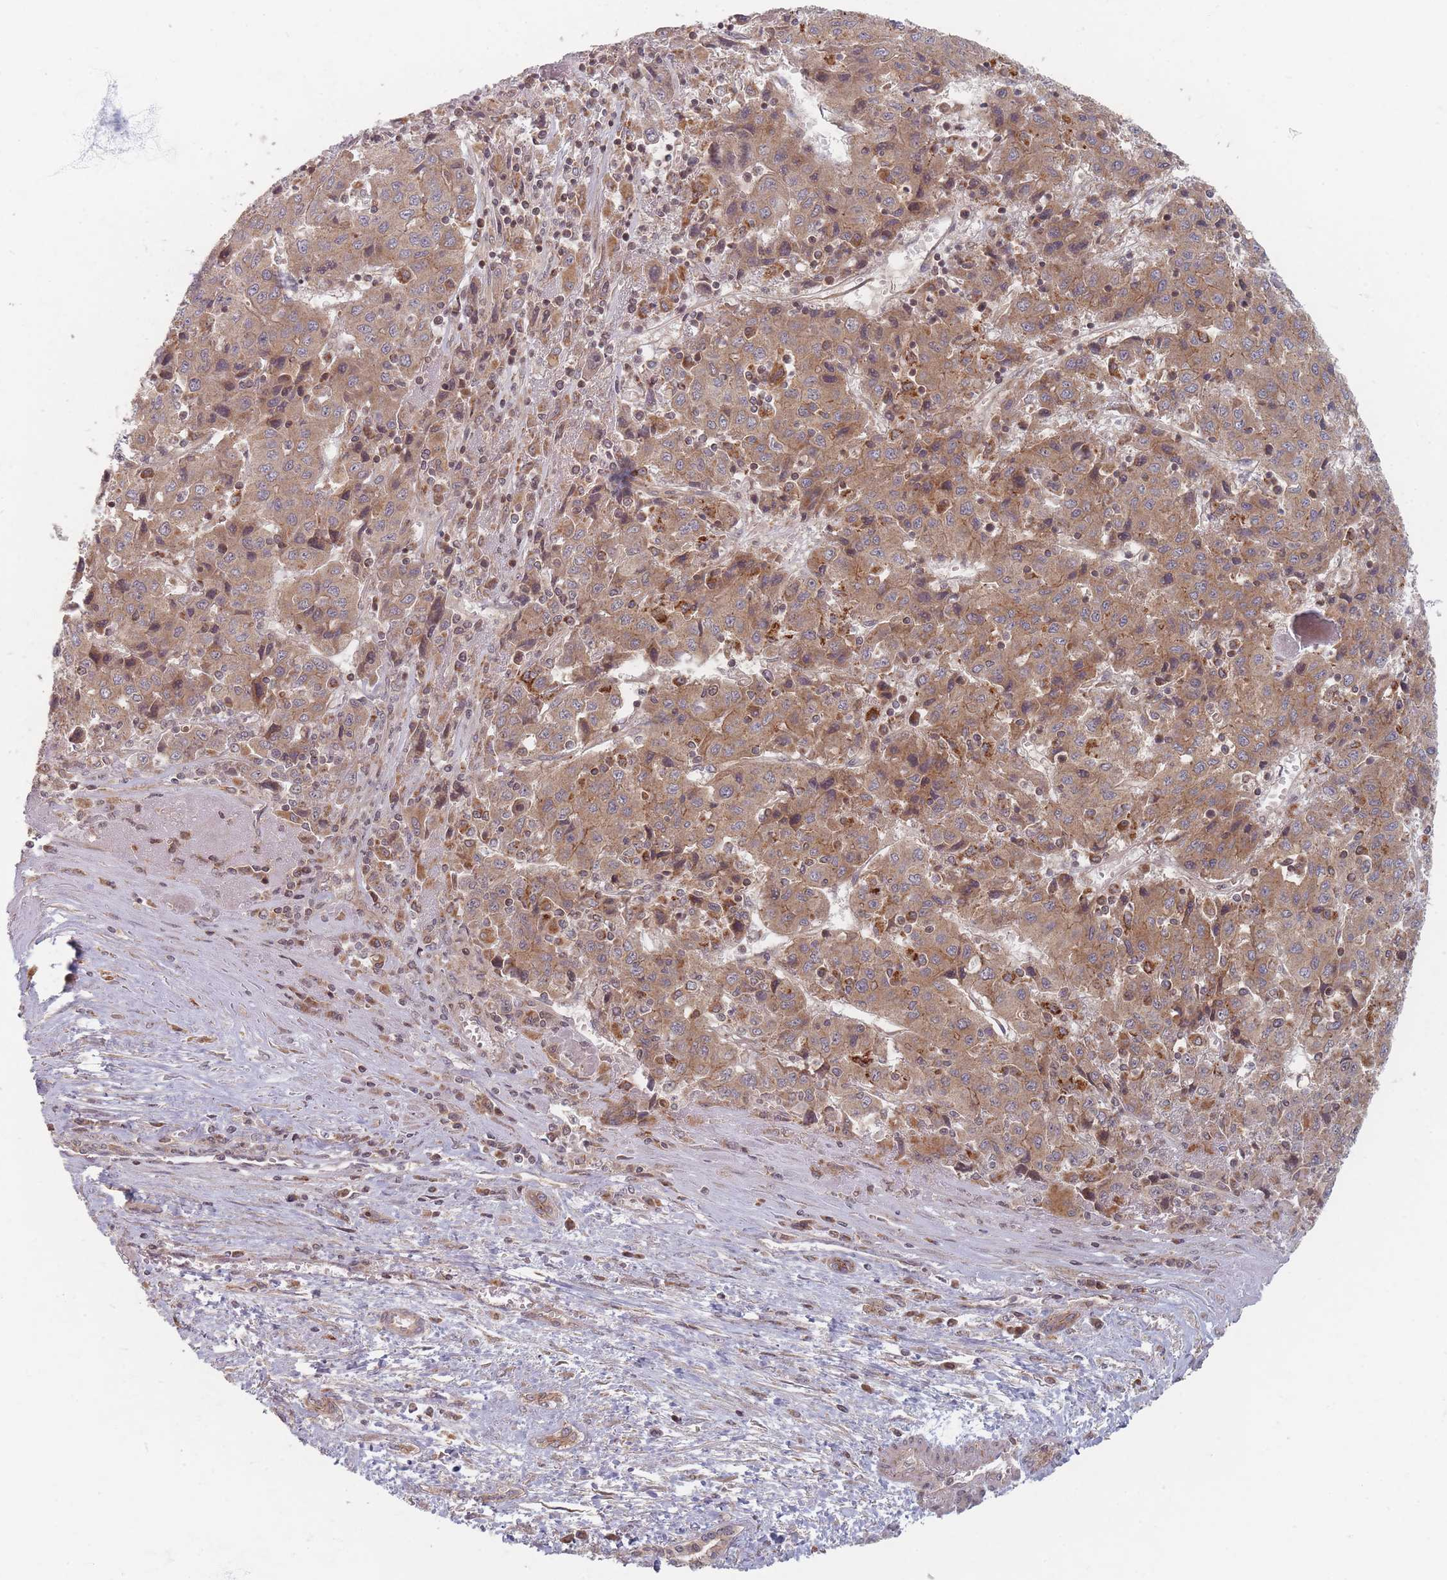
{"staining": {"intensity": "moderate", "quantity": ">75%", "location": "cytoplasmic/membranous"}, "tissue": "liver cancer", "cell_type": "Tumor cells", "image_type": "cancer", "snomed": [{"axis": "morphology", "description": "Carcinoma, Hepatocellular, NOS"}, {"axis": "topography", "description": "Liver"}], "caption": "Protein analysis of hepatocellular carcinoma (liver) tissue exhibits moderate cytoplasmic/membranous expression in about >75% of tumor cells.", "gene": "RADX", "patient": {"sex": "female", "age": 53}}